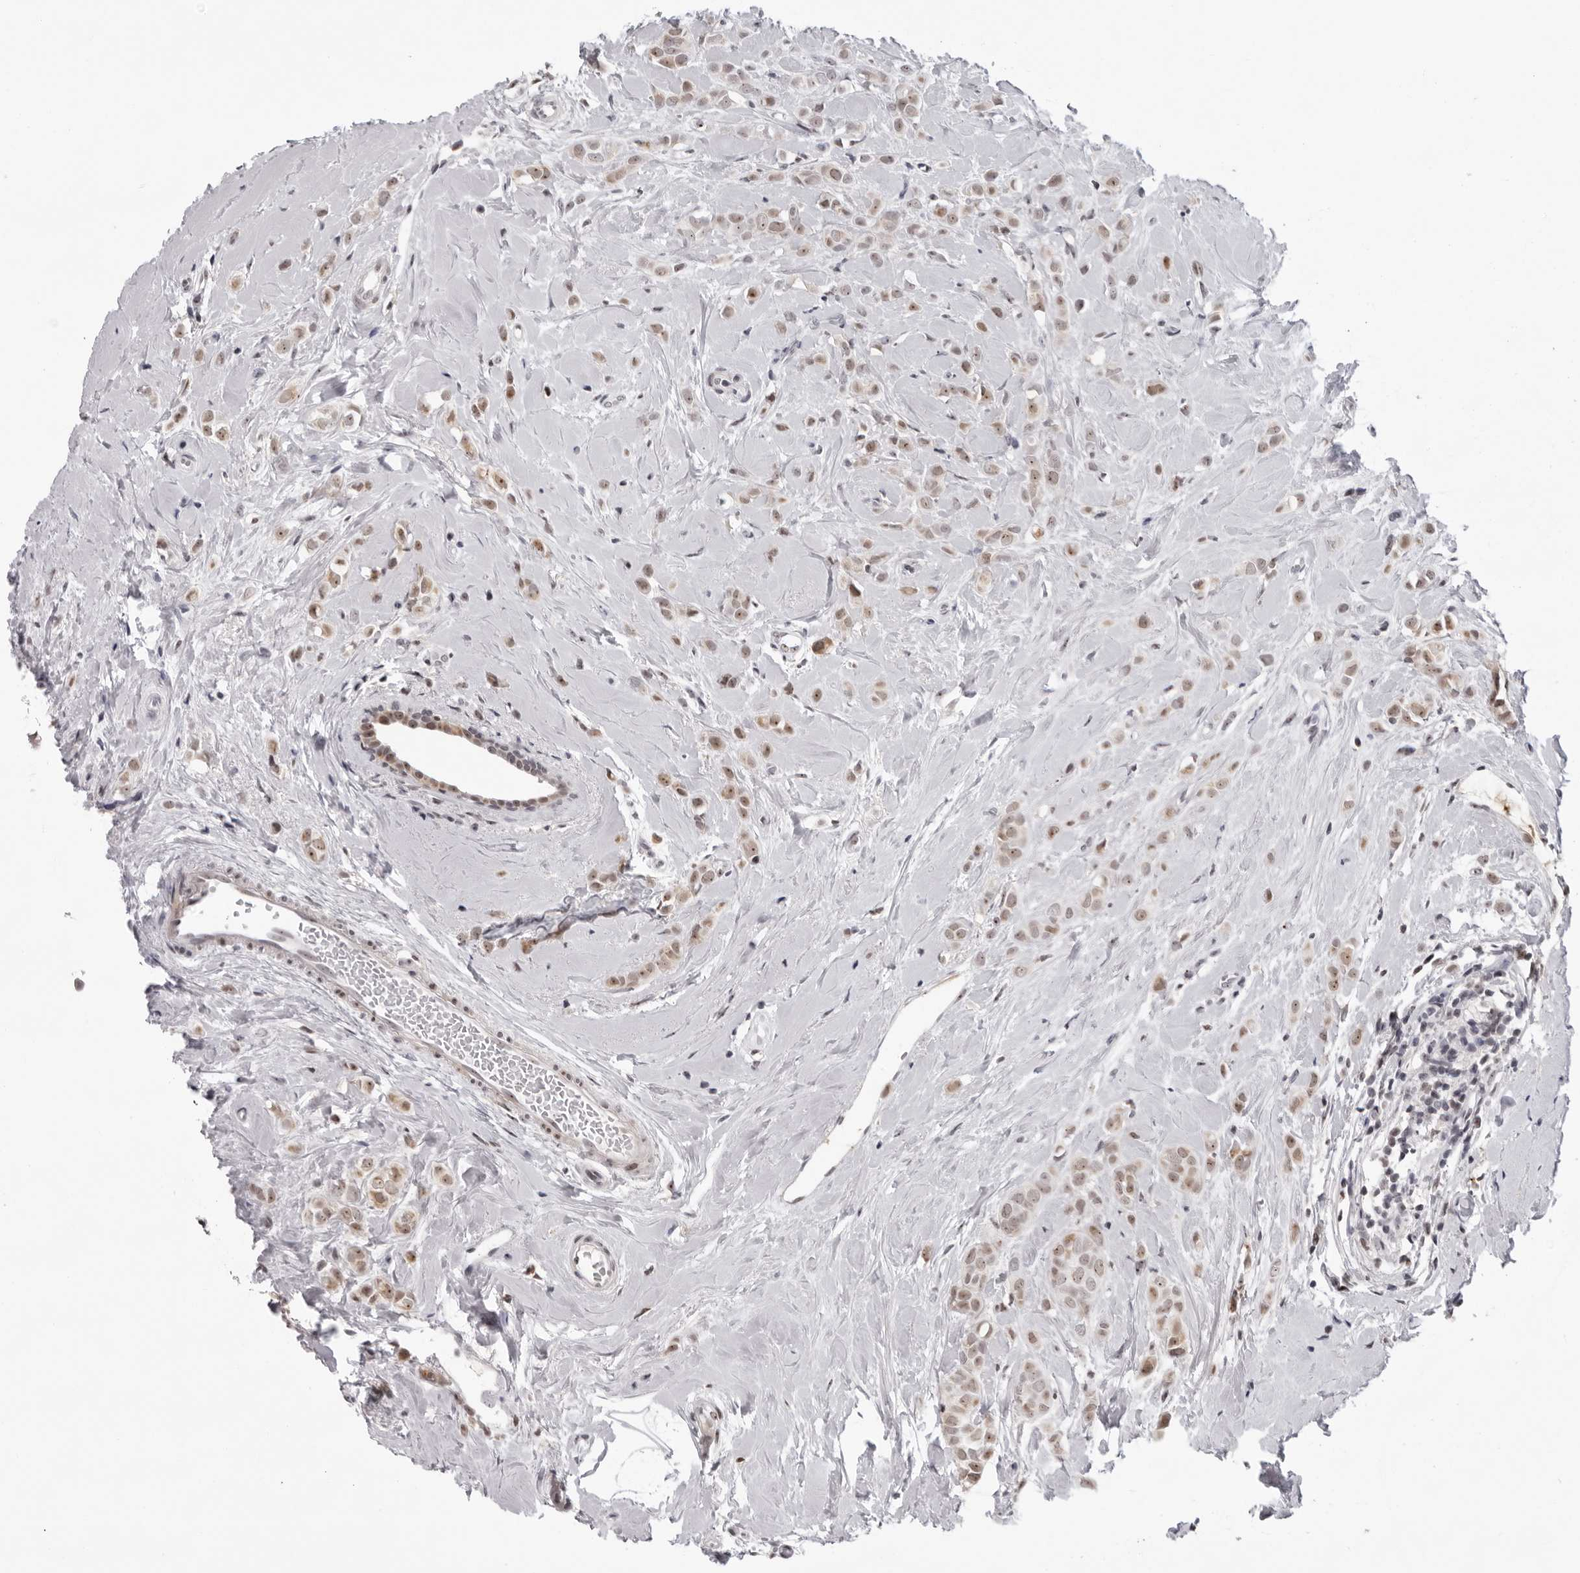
{"staining": {"intensity": "weak", "quantity": ">75%", "location": "cytoplasmic/membranous,nuclear"}, "tissue": "breast cancer", "cell_type": "Tumor cells", "image_type": "cancer", "snomed": [{"axis": "morphology", "description": "Lobular carcinoma"}, {"axis": "topography", "description": "Breast"}], "caption": "Breast cancer stained with immunohistochemistry demonstrates weak cytoplasmic/membranous and nuclear positivity in approximately >75% of tumor cells.", "gene": "EXOSC10", "patient": {"sex": "female", "age": 47}}